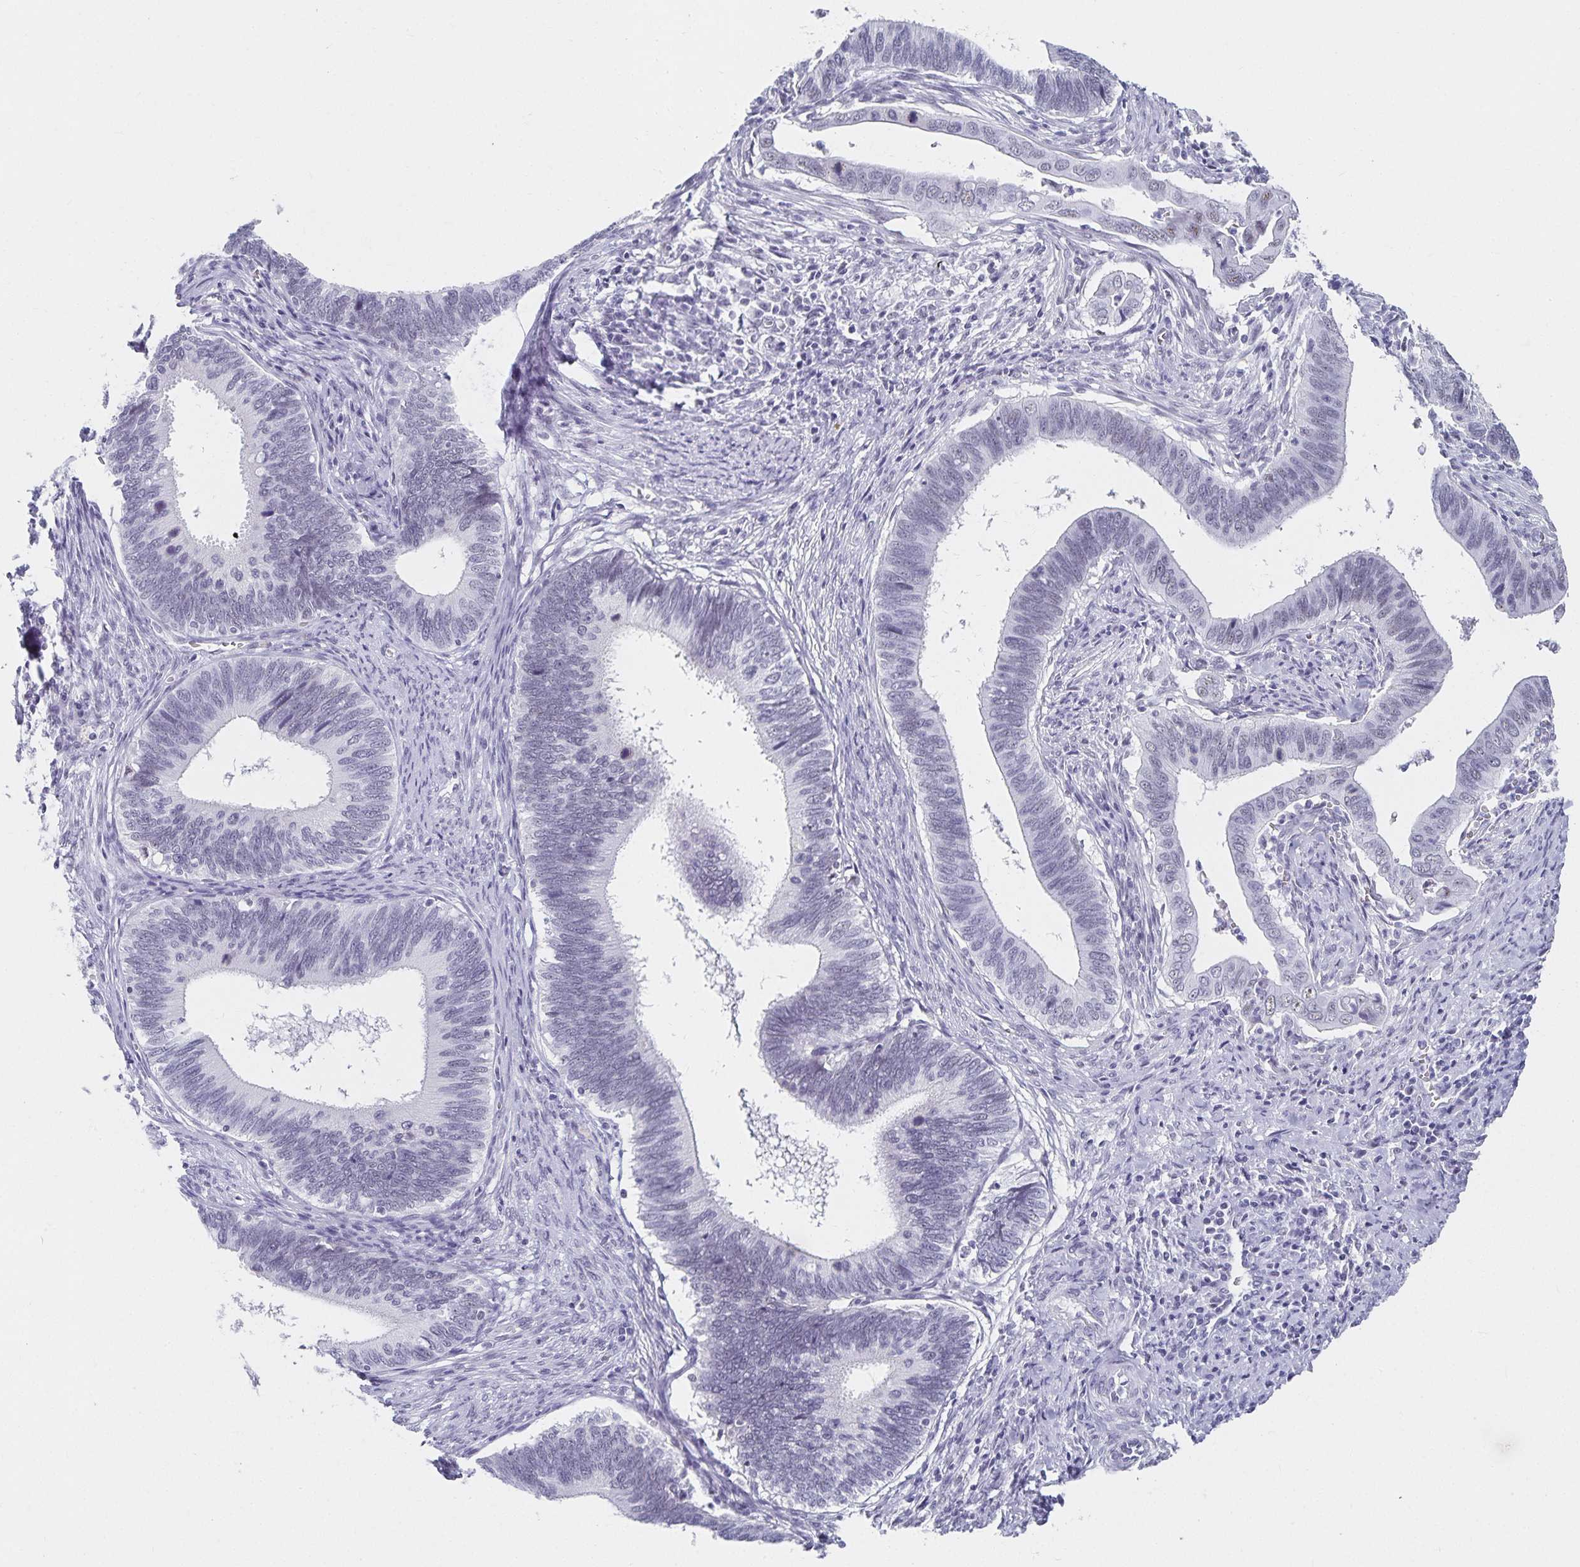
{"staining": {"intensity": "negative", "quantity": "none", "location": "none"}, "tissue": "cervical cancer", "cell_type": "Tumor cells", "image_type": "cancer", "snomed": [{"axis": "morphology", "description": "Adenocarcinoma, NOS"}, {"axis": "topography", "description": "Cervix"}], "caption": "Tumor cells show no significant protein staining in adenocarcinoma (cervical).", "gene": "C20orf85", "patient": {"sex": "female", "age": 42}}